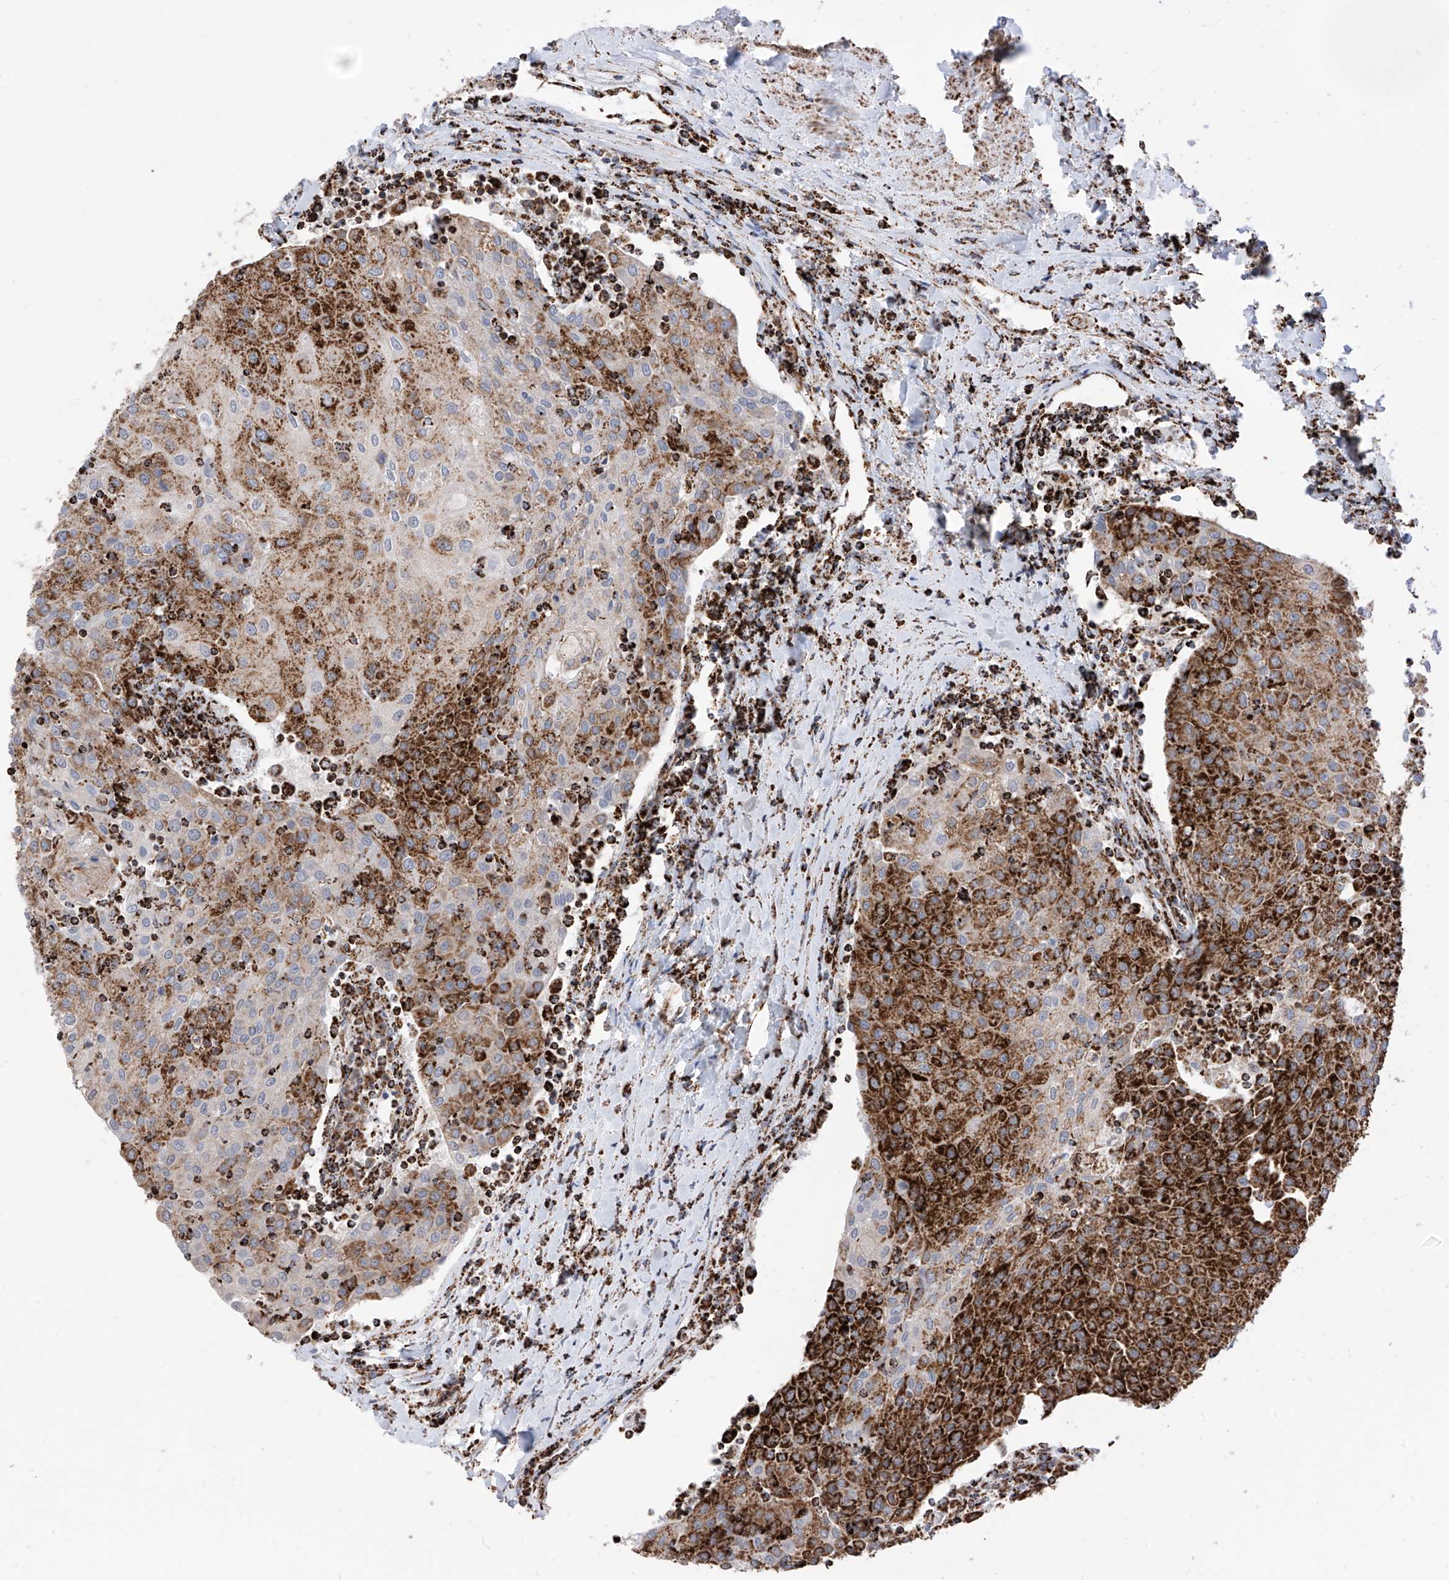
{"staining": {"intensity": "strong", "quantity": "25%-75%", "location": "cytoplasmic/membranous"}, "tissue": "urothelial cancer", "cell_type": "Tumor cells", "image_type": "cancer", "snomed": [{"axis": "morphology", "description": "Urothelial carcinoma, High grade"}, {"axis": "topography", "description": "Urinary bladder"}], "caption": "Human urothelial carcinoma (high-grade) stained for a protein (brown) exhibits strong cytoplasmic/membranous positive positivity in approximately 25%-75% of tumor cells.", "gene": "COX5B", "patient": {"sex": "female", "age": 85}}